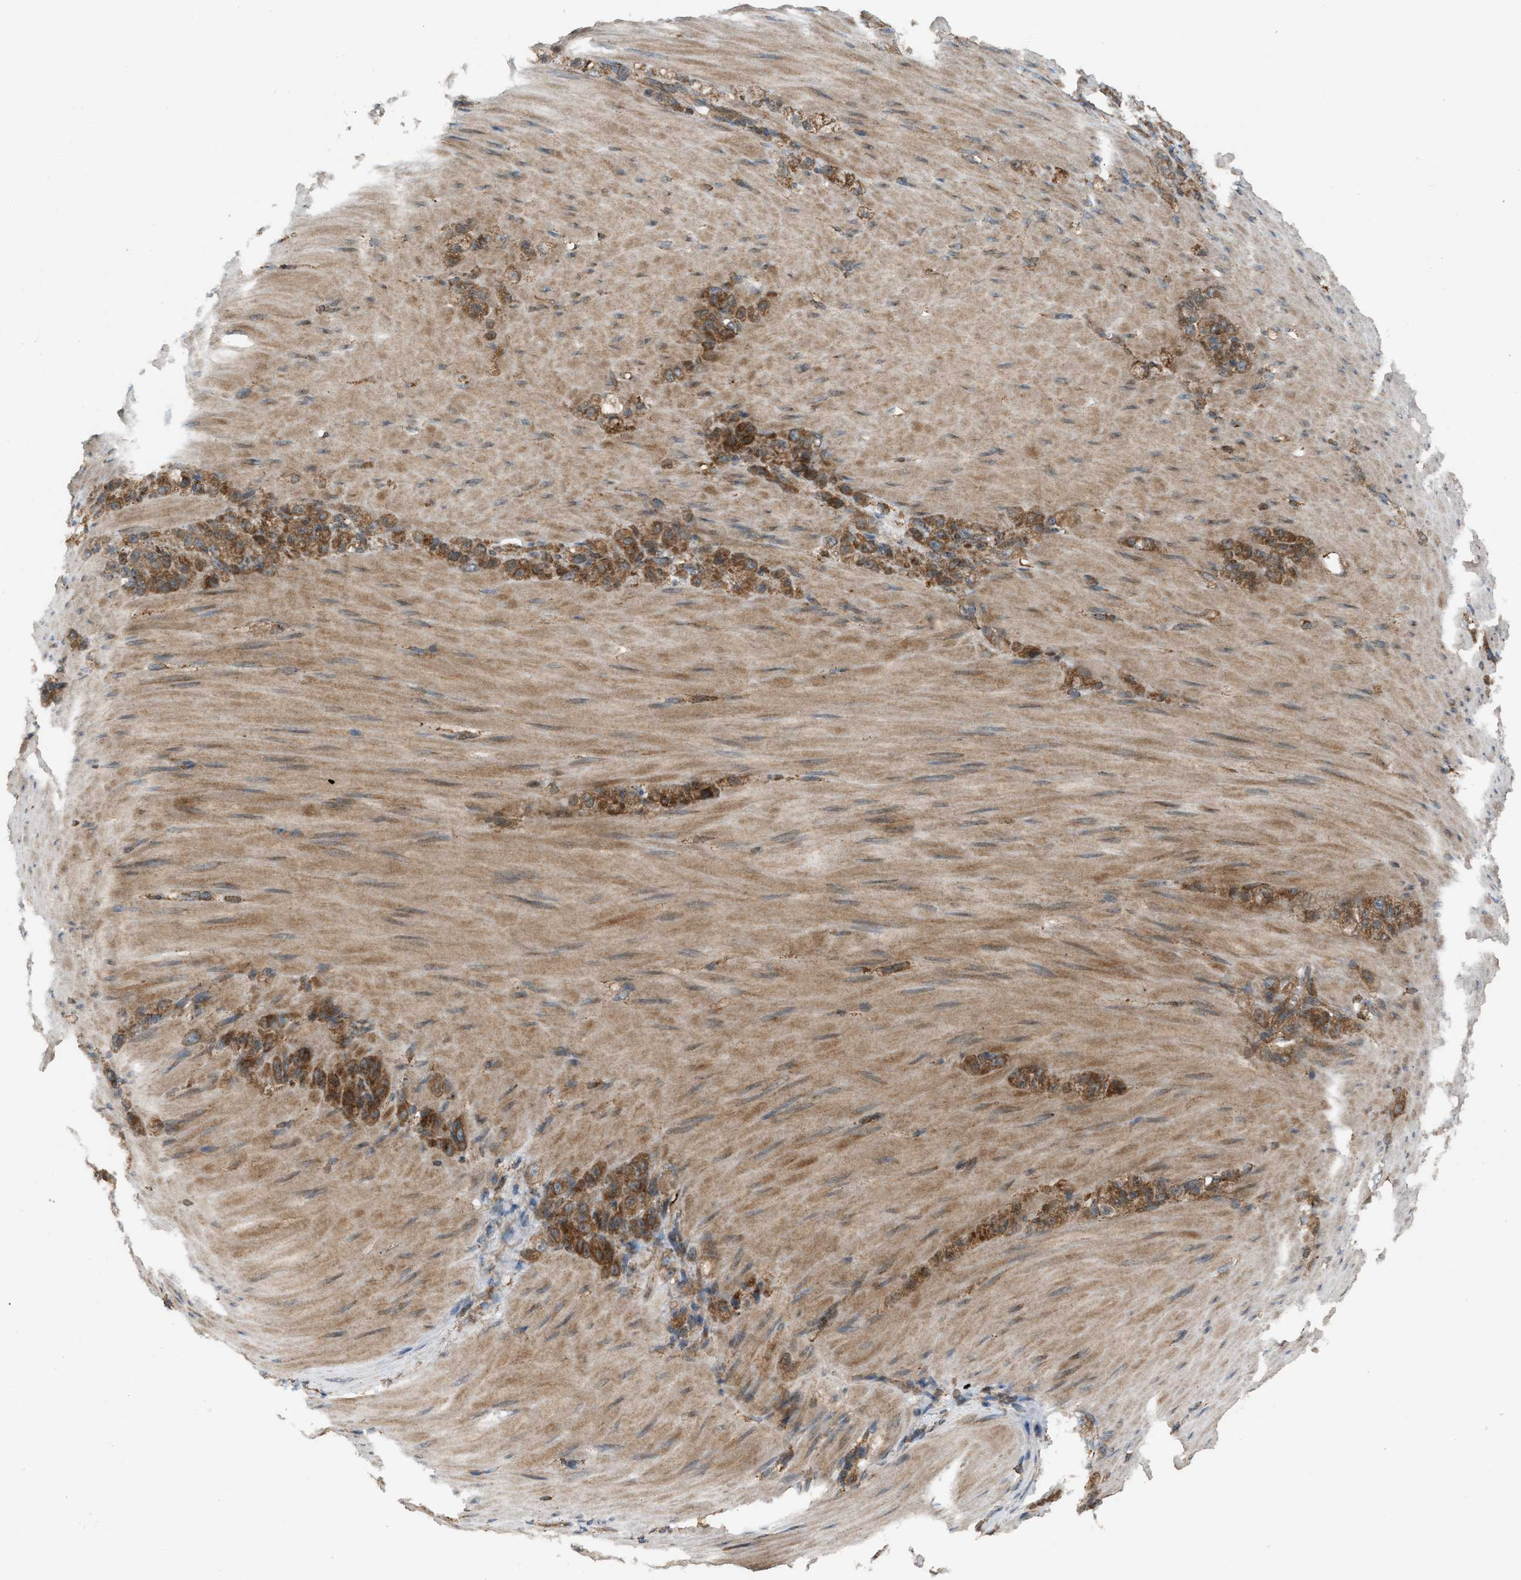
{"staining": {"intensity": "moderate", "quantity": ">75%", "location": "cytoplasmic/membranous"}, "tissue": "stomach cancer", "cell_type": "Tumor cells", "image_type": "cancer", "snomed": [{"axis": "morphology", "description": "Normal tissue, NOS"}, {"axis": "morphology", "description": "Adenocarcinoma, NOS"}, {"axis": "topography", "description": "Stomach"}], "caption": "Adenocarcinoma (stomach) stained for a protein reveals moderate cytoplasmic/membranous positivity in tumor cells.", "gene": "BAIAP2L1", "patient": {"sex": "male", "age": 82}}